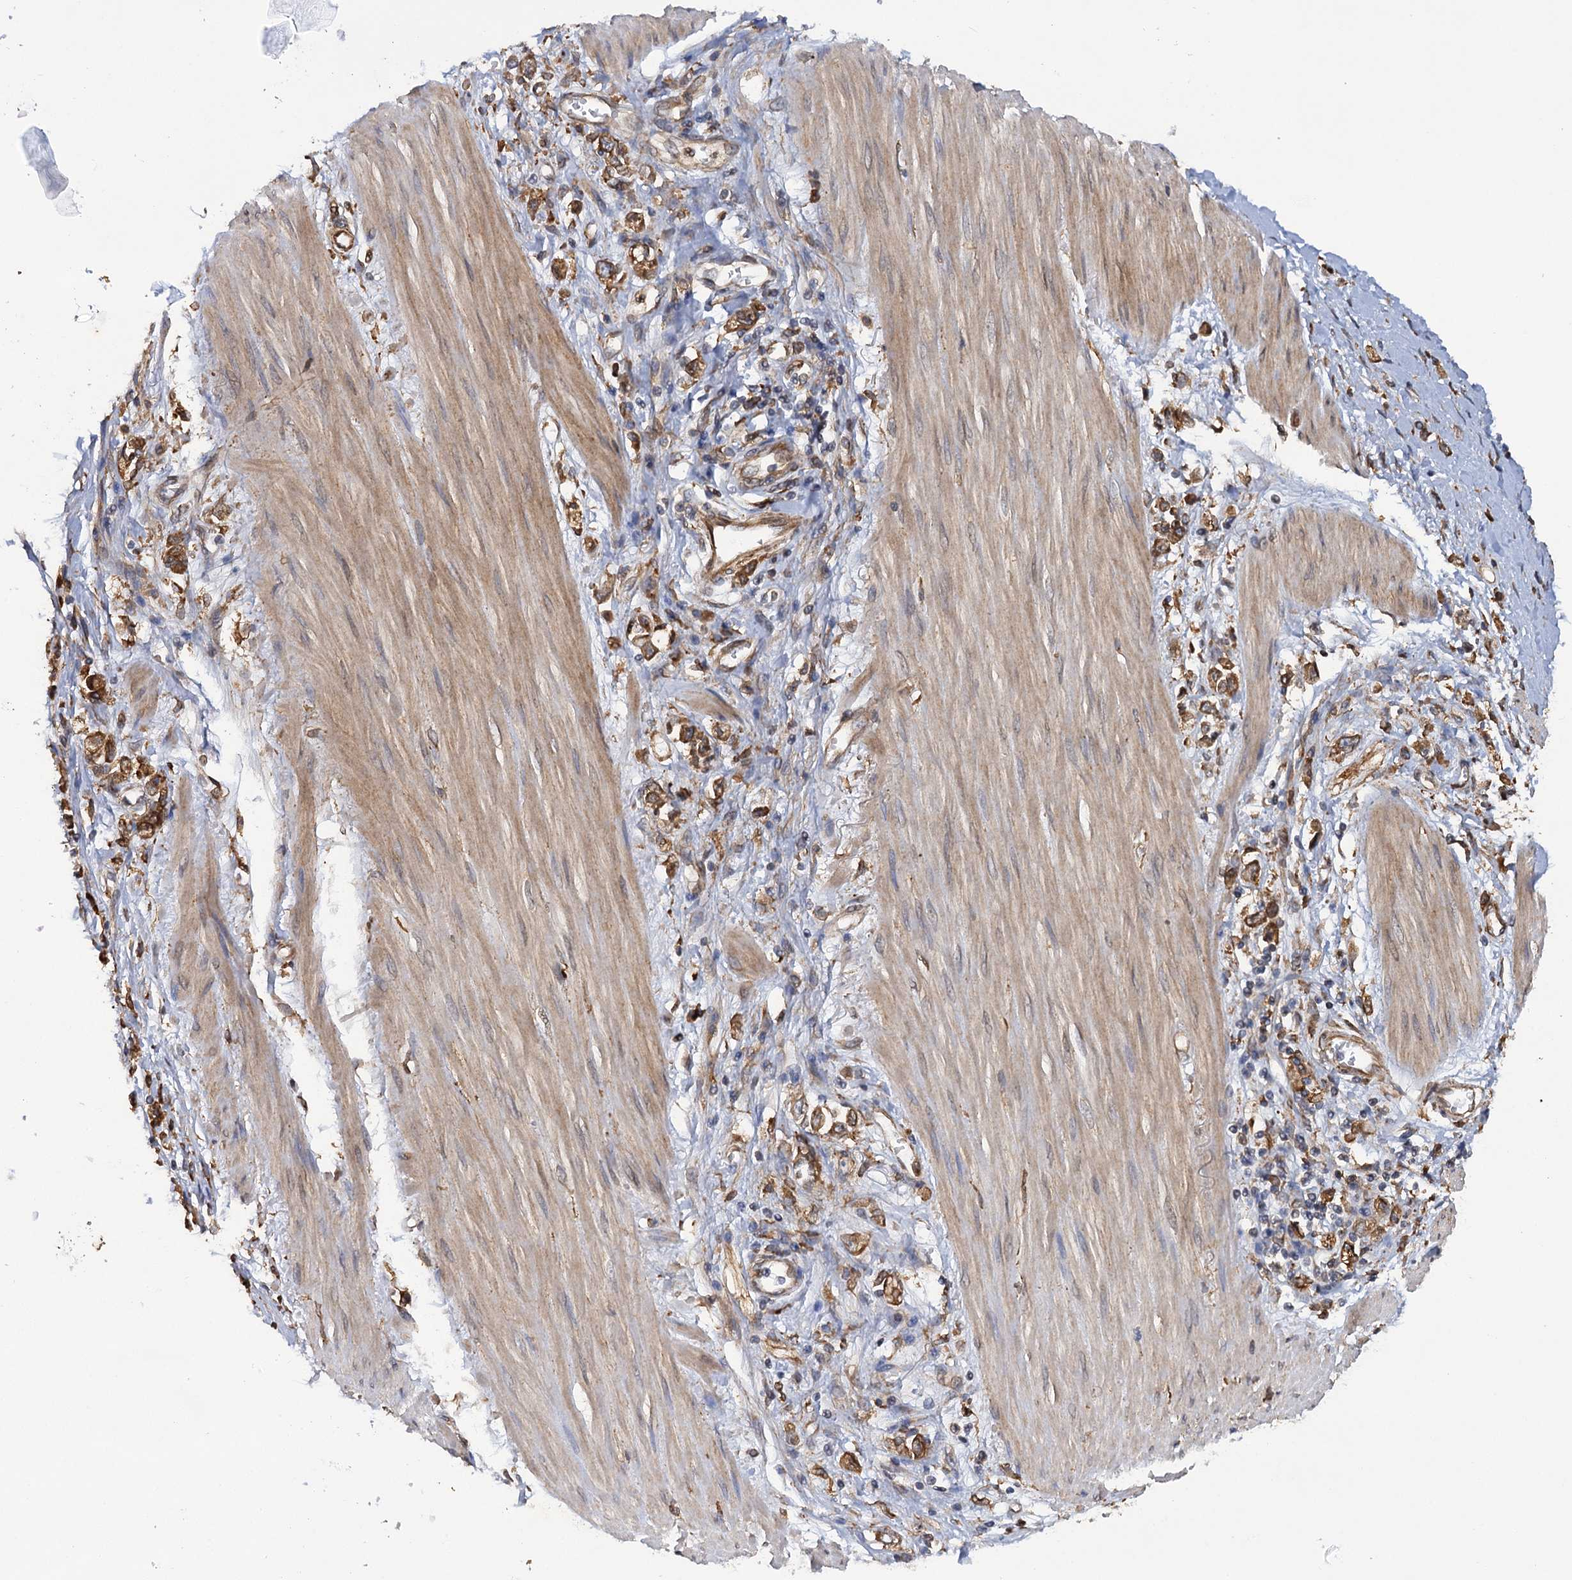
{"staining": {"intensity": "strong", "quantity": ">75%", "location": "cytoplasmic/membranous"}, "tissue": "stomach cancer", "cell_type": "Tumor cells", "image_type": "cancer", "snomed": [{"axis": "morphology", "description": "Adenocarcinoma, NOS"}, {"axis": "topography", "description": "Stomach"}], "caption": "Protein staining of adenocarcinoma (stomach) tissue demonstrates strong cytoplasmic/membranous expression in approximately >75% of tumor cells.", "gene": "ARMC5", "patient": {"sex": "female", "age": 76}}